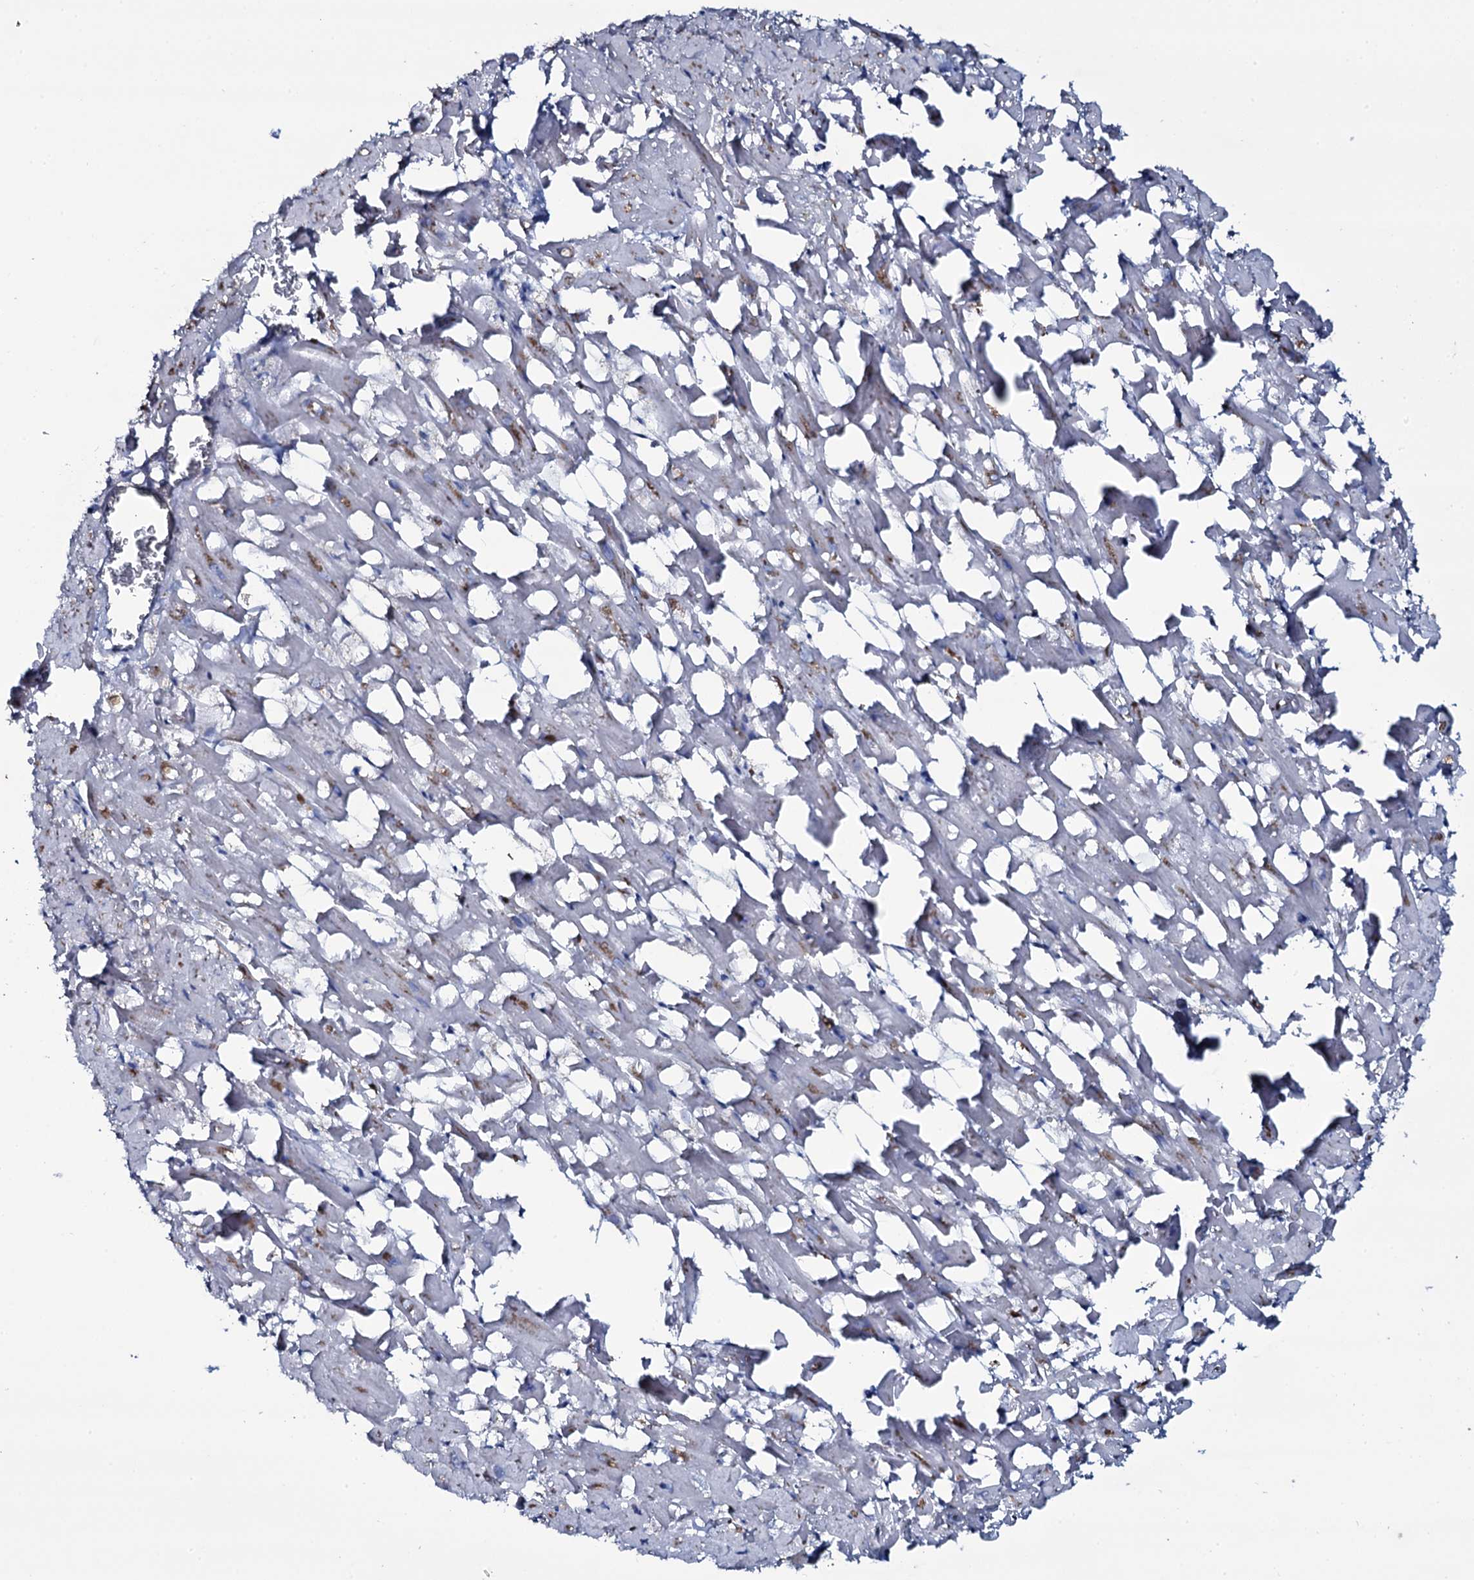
{"staining": {"intensity": "negative", "quantity": "none", "location": "none"}, "tissue": "heart muscle", "cell_type": "Cardiomyocytes", "image_type": "normal", "snomed": [{"axis": "morphology", "description": "Normal tissue, NOS"}, {"axis": "topography", "description": "Heart"}], "caption": "Immunohistochemical staining of unremarkable heart muscle displays no significant expression in cardiomyocytes. (DAB IHC visualized using brightfield microscopy, high magnification).", "gene": "SNAP23", "patient": {"sex": "female", "age": 64}}